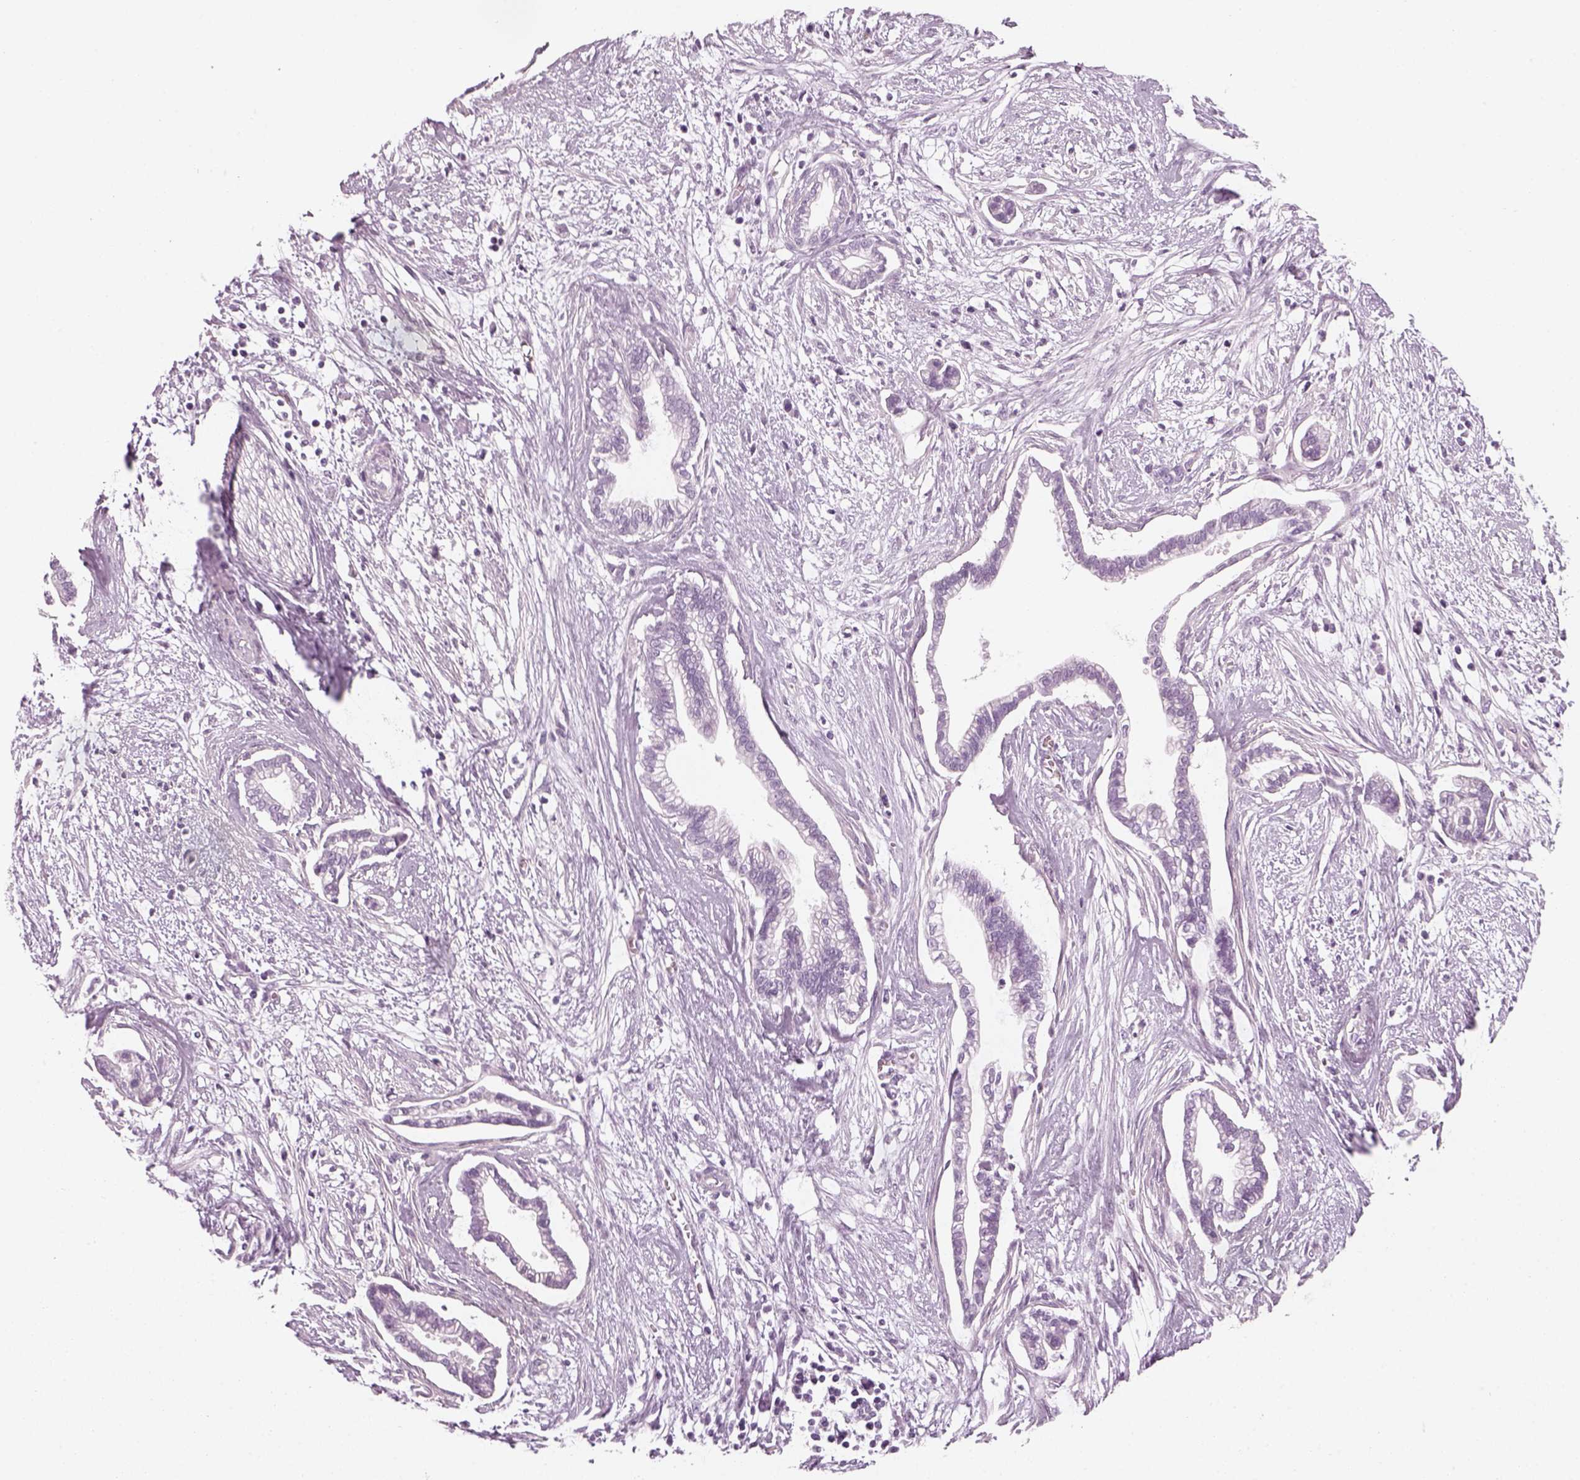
{"staining": {"intensity": "negative", "quantity": "none", "location": "none"}, "tissue": "cervical cancer", "cell_type": "Tumor cells", "image_type": "cancer", "snomed": [{"axis": "morphology", "description": "Adenocarcinoma, NOS"}, {"axis": "topography", "description": "Cervix"}], "caption": "Immunohistochemical staining of cervical cancer (adenocarcinoma) reveals no significant positivity in tumor cells.", "gene": "GAS2L2", "patient": {"sex": "female", "age": 62}}